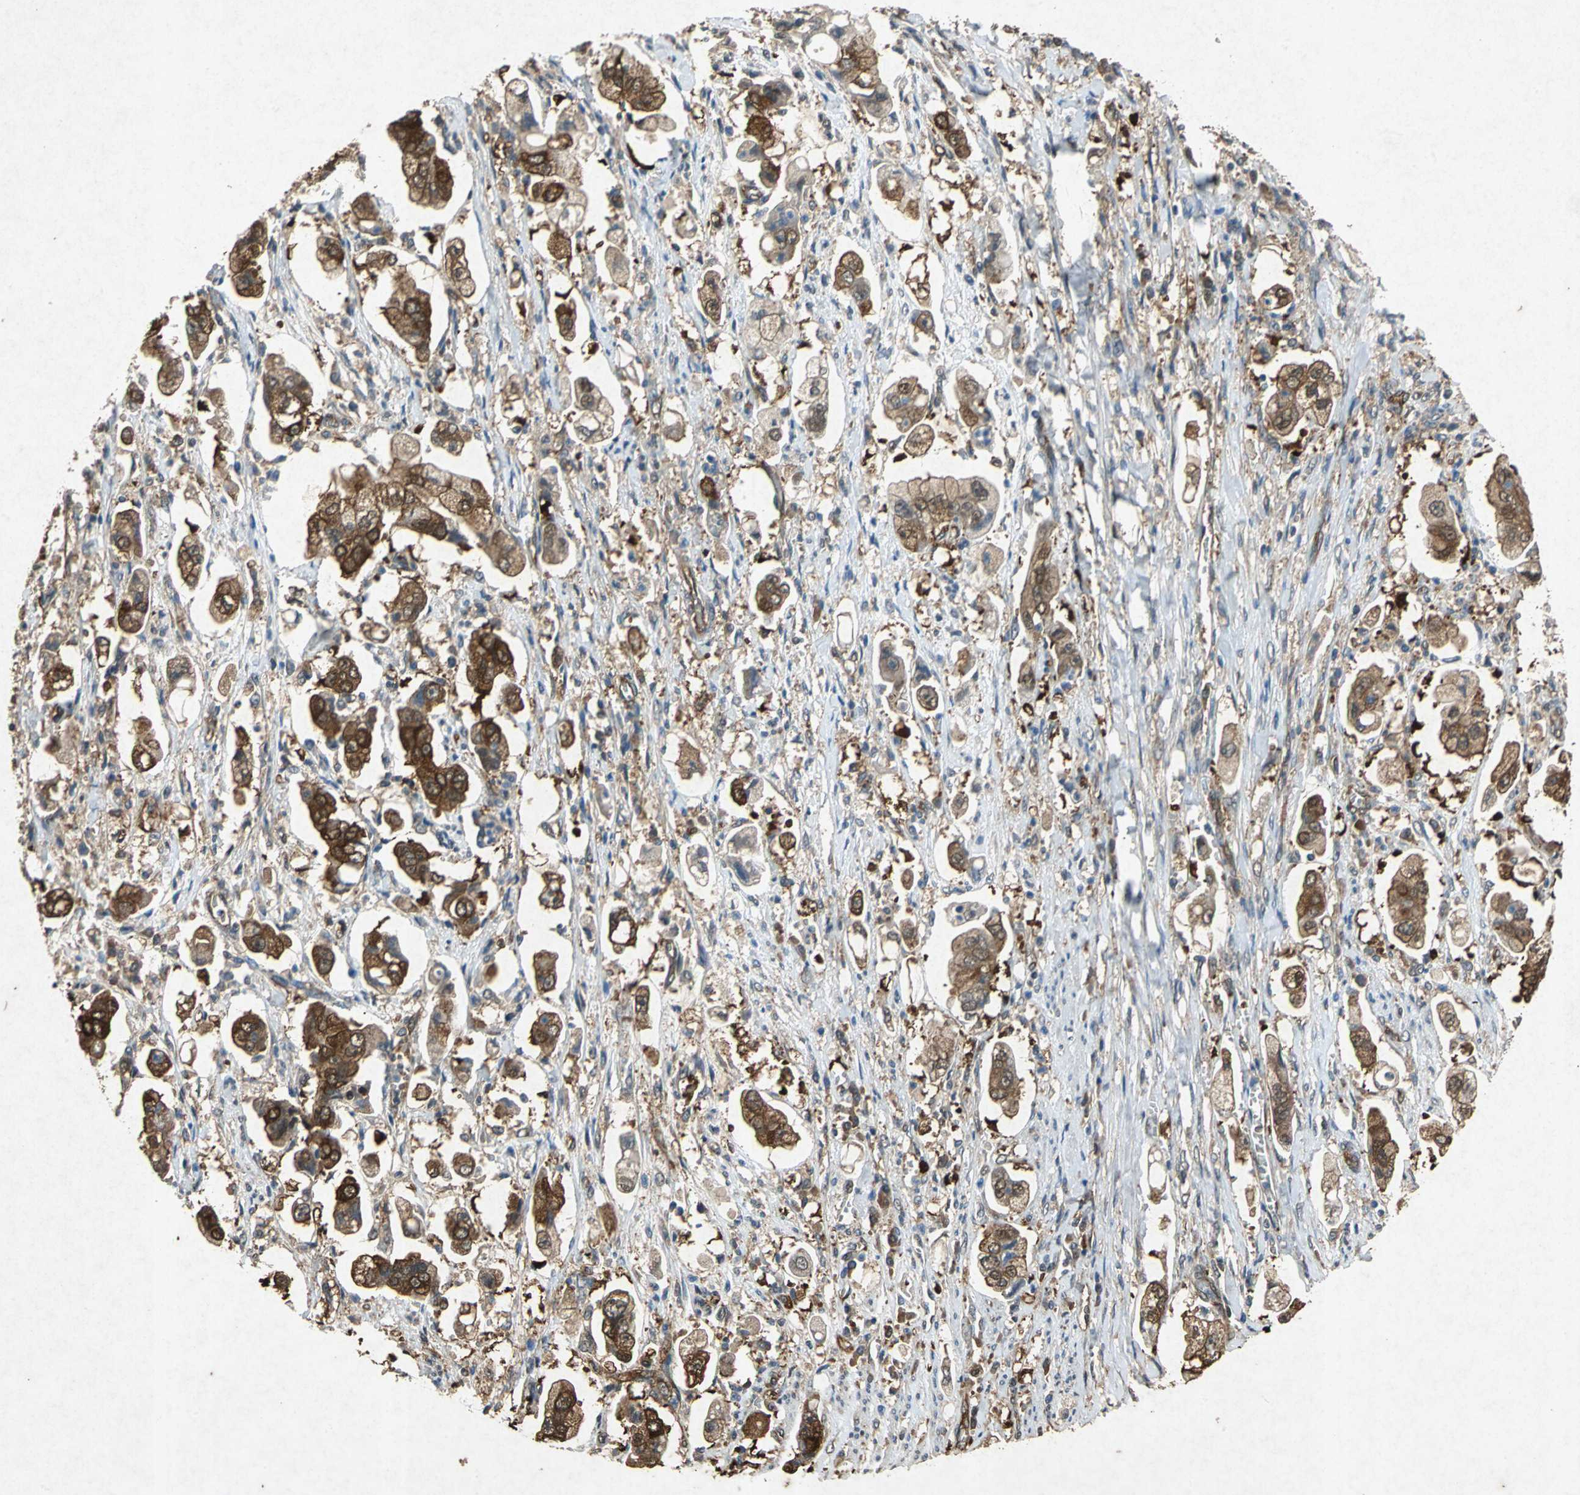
{"staining": {"intensity": "moderate", "quantity": ">75%", "location": "cytoplasmic/membranous"}, "tissue": "stomach cancer", "cell_type": "Tumor cells", "image_type": "cancer", "snomed": [{"axis": "morphology", "description": "Adenocarcinoma, NOS"}, {"axis": "topography", "description": "Stomach"}], "caption": "A medium amount of moderate cytoplasmic/membranous expression is appreciated in approximately >75% of tumor cells in adenocarcinoma (stomach) tissue.", "gene": "HSP90AB1", "patient": {"sex": "male", "age": 62}}